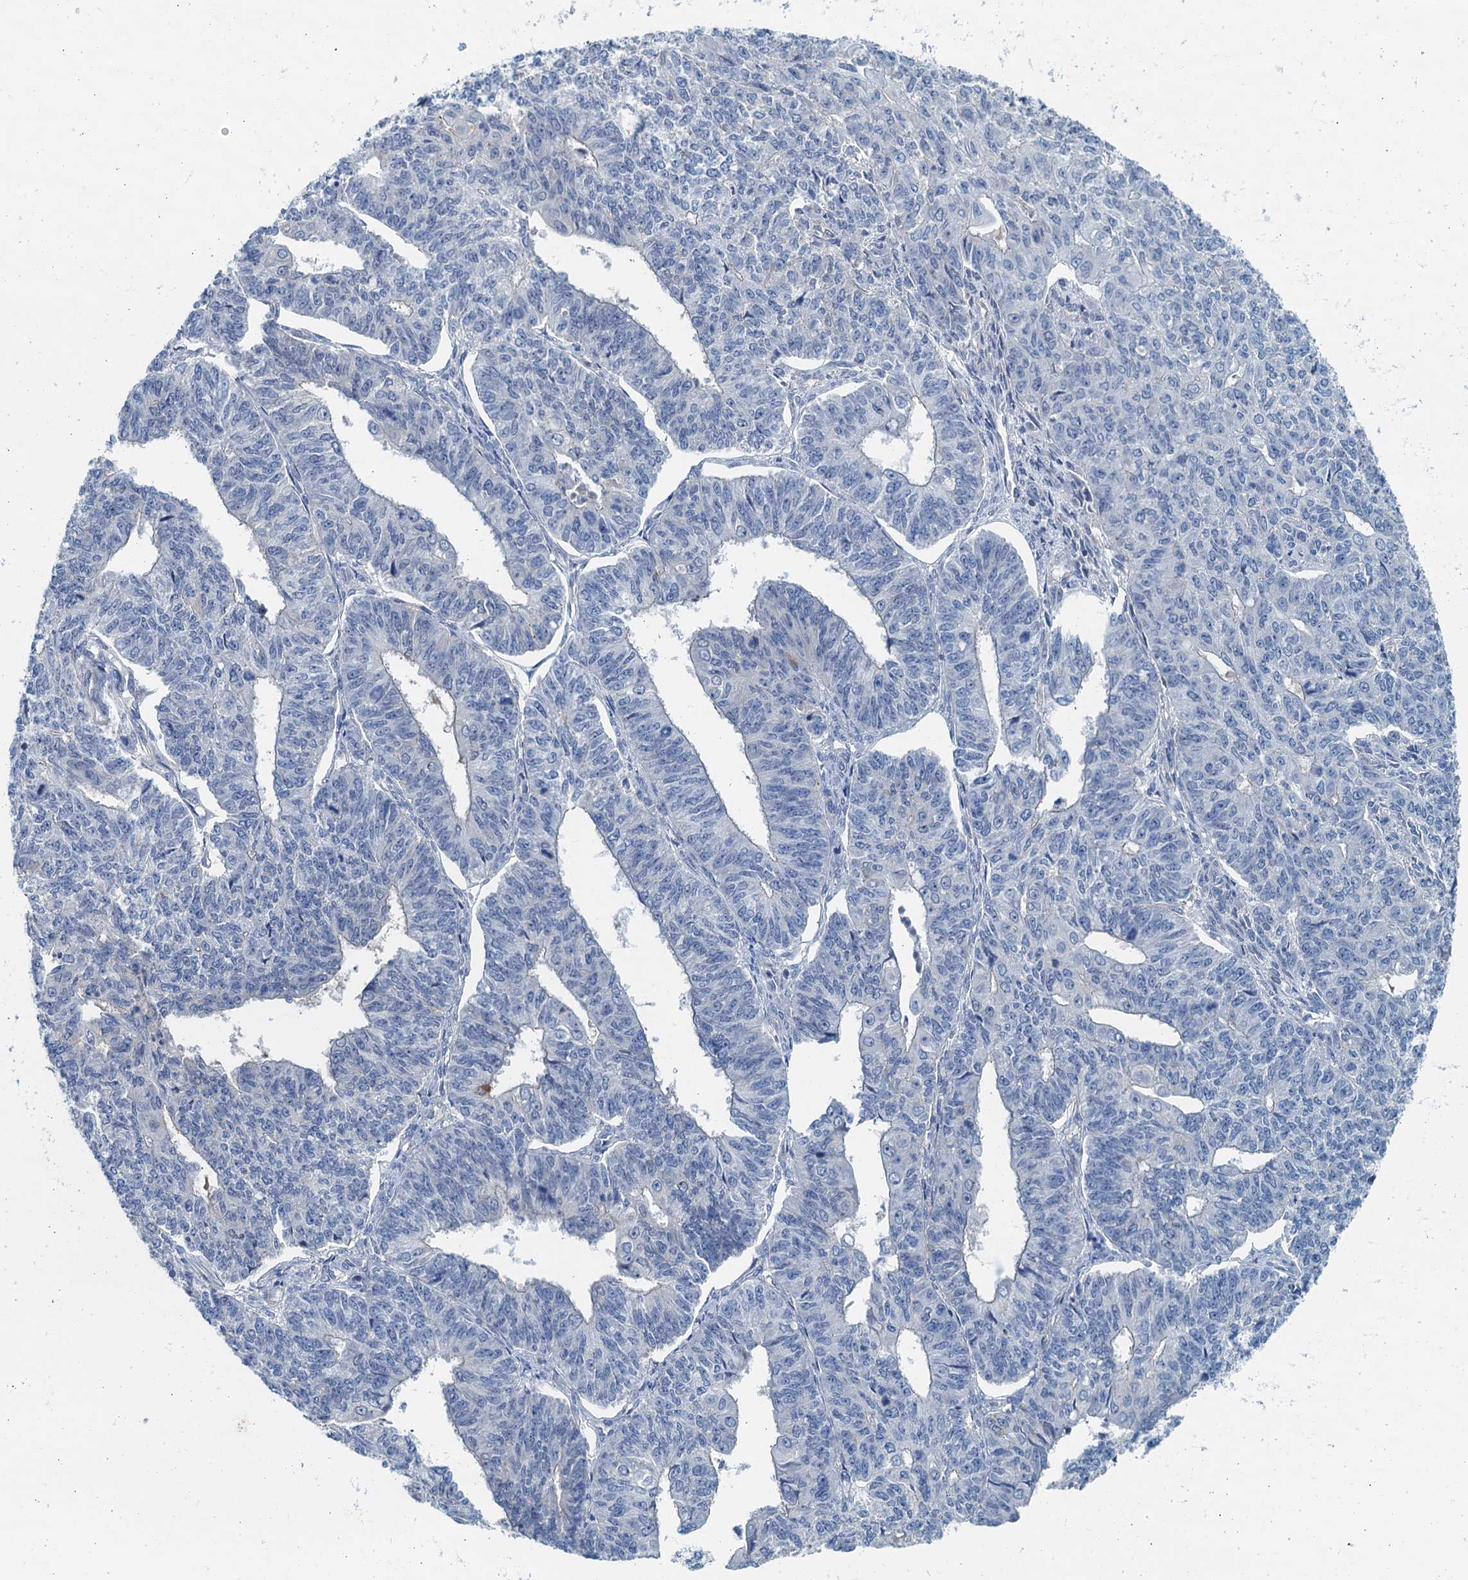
{"staining": {"intensity": "negative", "quantity": "none", "location": "none"}, "tissue": "endometrial cancer", "cell_type": "Tumor cells", "image_type": "cancer", "snomed": [{"axis": "morphology", "description": "Adenocarcinoma, NOS"}, {"axis": "topography", "description": "Endometrium"}], "caption": "The histopathology image demonstrates no significant staining in tumor cells of endometrial cancer (adenocarcinoma).", "gene": "THAP10", "patient": {"sex": "female", "age": 32}}